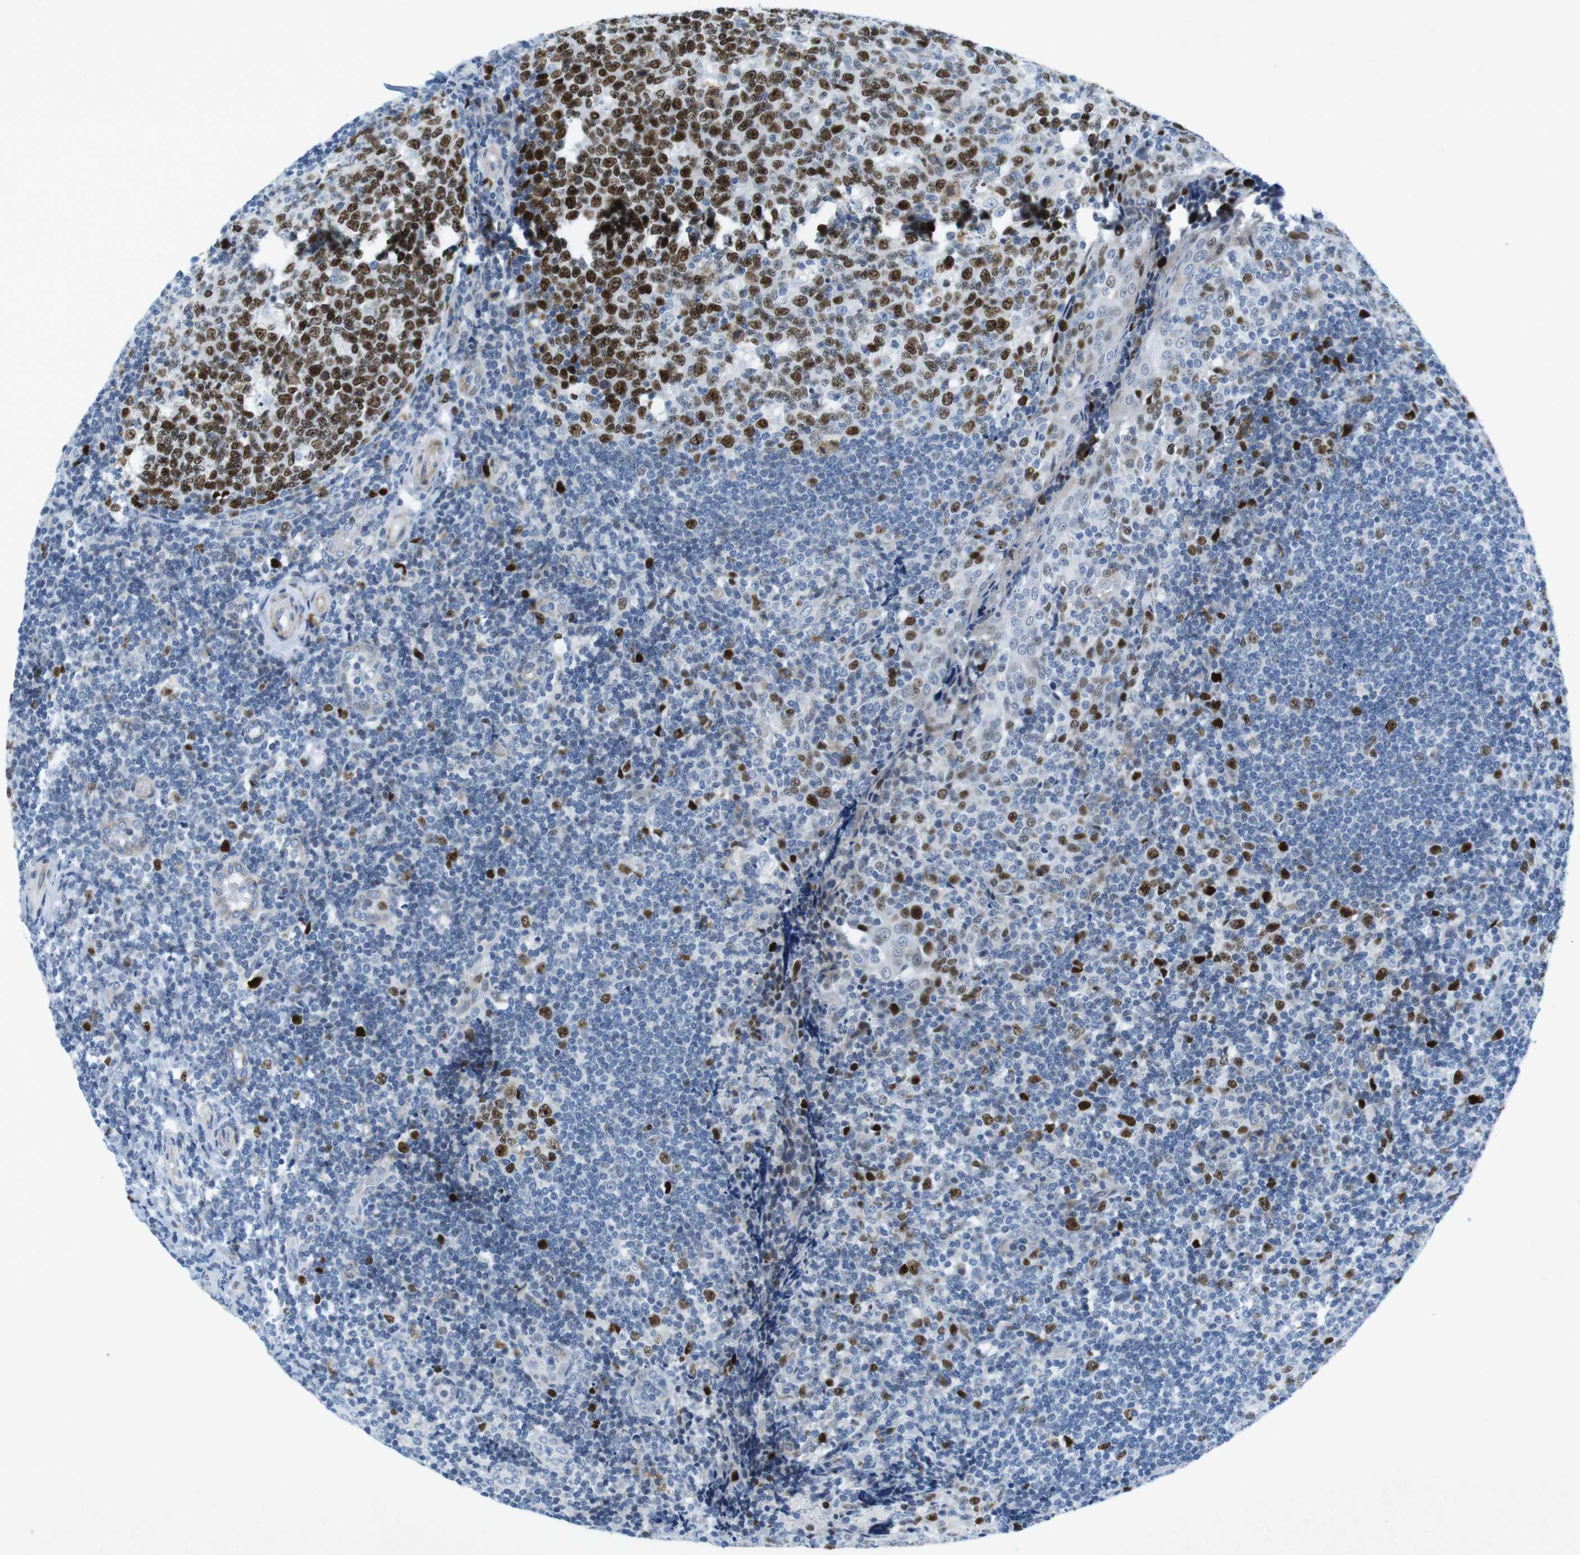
{"staining": {"intensity": "strong", "quantity": ">75%", "location": "nuclear"}, "tissue": "tonsil", "cell_type": "Germinal center cells", "image_type": "normal", "snomed": [{"axis": "morphology", "description": "Normal tissue, NOS"}, {"axis": "topography", "description": "Tonsil"}], "caption": "Immunohistochemical staining of unremarkable human tonsil shows >75% levels of strong nuclear protein positivity in about >75% of germinal center cells. Using DAB (3,3'-diaminobenzidine) (brown) and hematoxylin (blue) stains, captured at high magnification using brightfield microscopy.", "gene": "CHAF1A", "patient": {"sex": "female", "age": 19}}